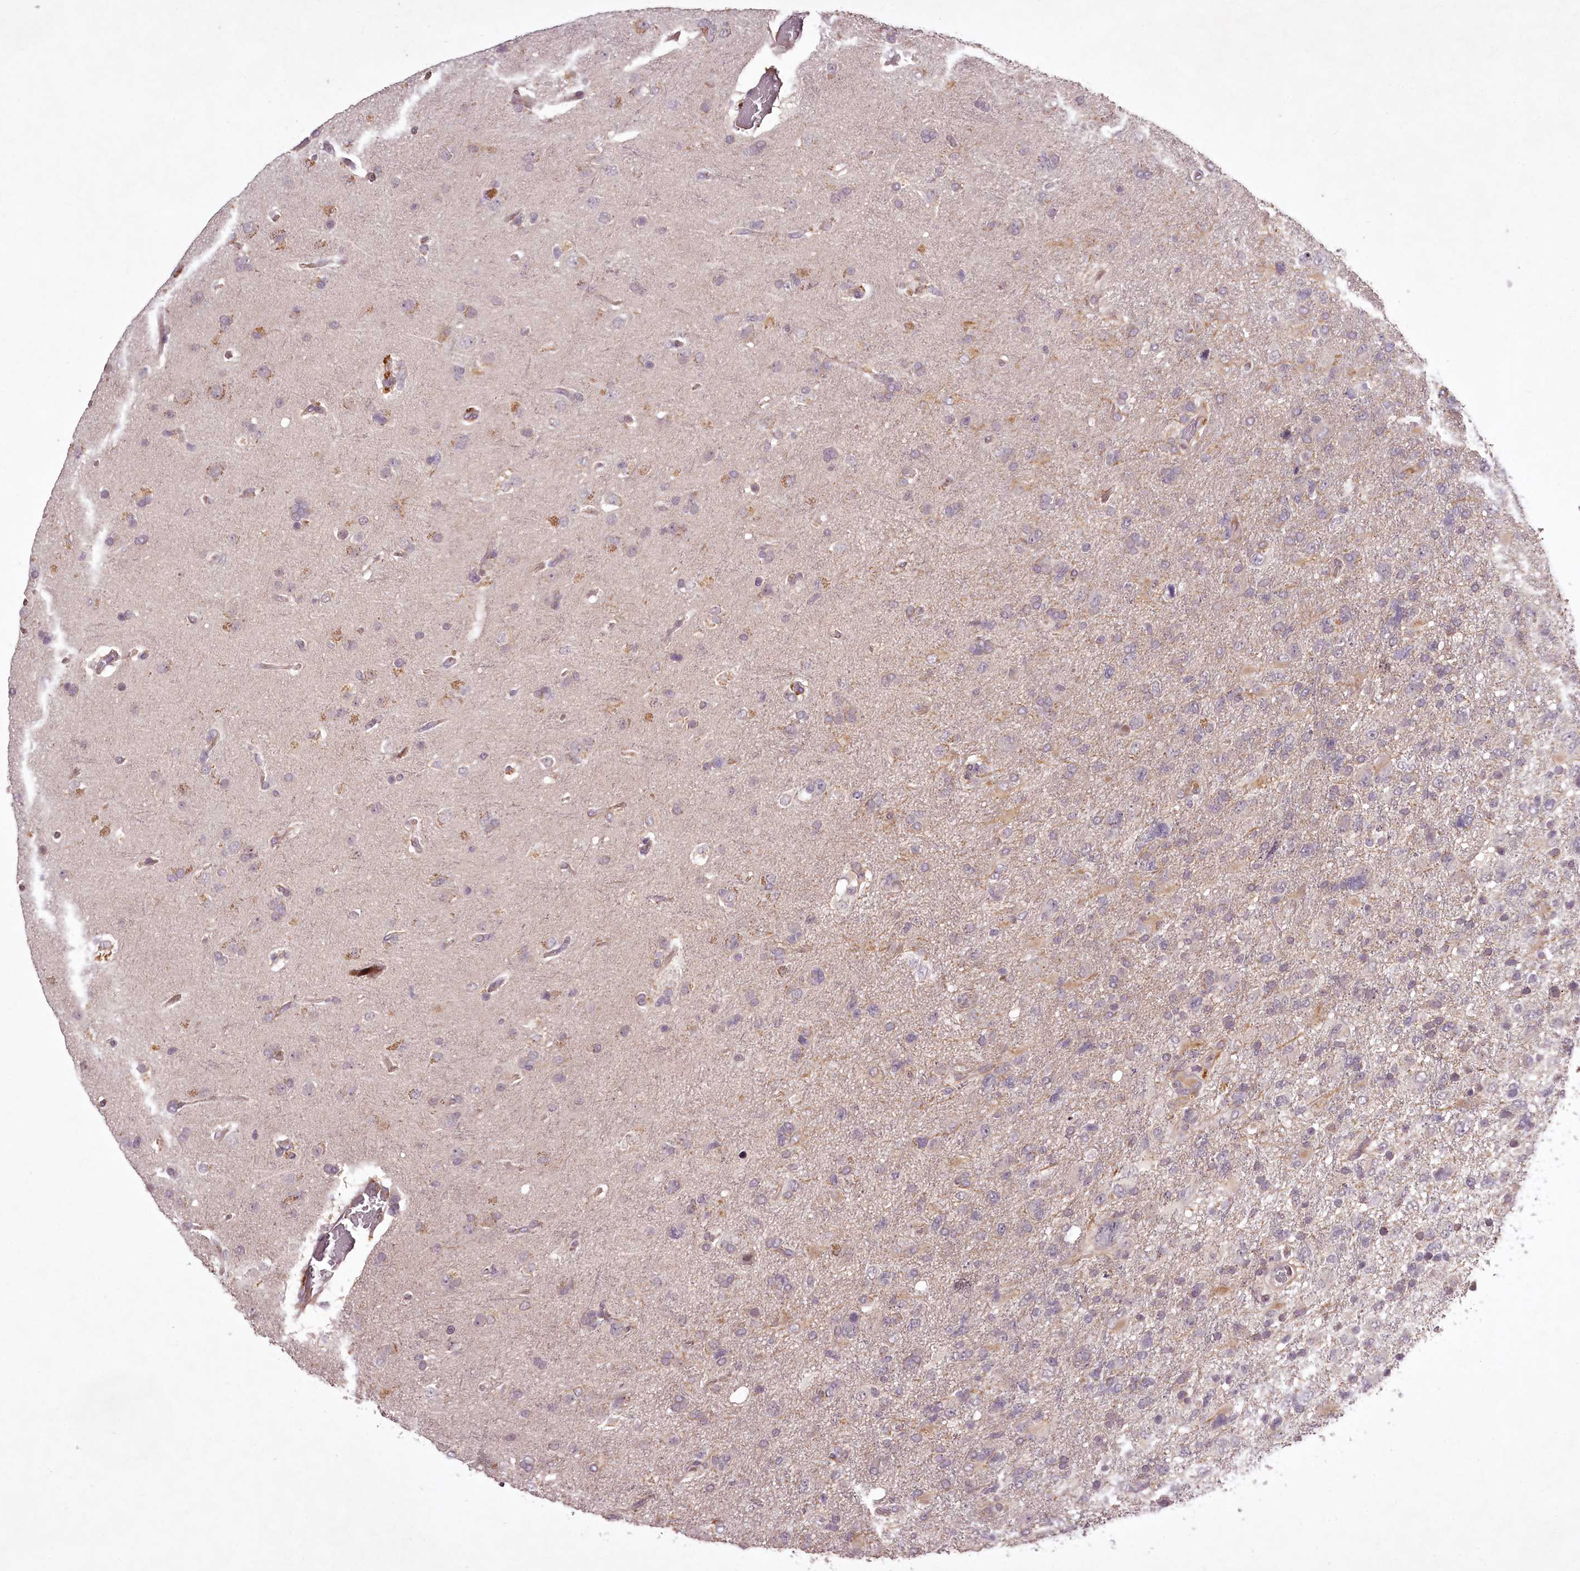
{"staining": {"intensity": "negative", "quantity": "none", "location": "none"}, "tissue": "glioma", "cell_type": "Tumor cells", "image_type": "cancer", "snomed": [{"axis": "morphology", "description": "Glioma, malignant, High grade"}, {"axis": "topography", "description": "Brain"}], "caption": "Malignant glioma (high-grade) was stained to show a protein in brown. There is no significant expression in tumor cells. Nuclei are stained in blue.", "gene": "RBMXL2", "patient": {"sex": "male", "age": 61}}